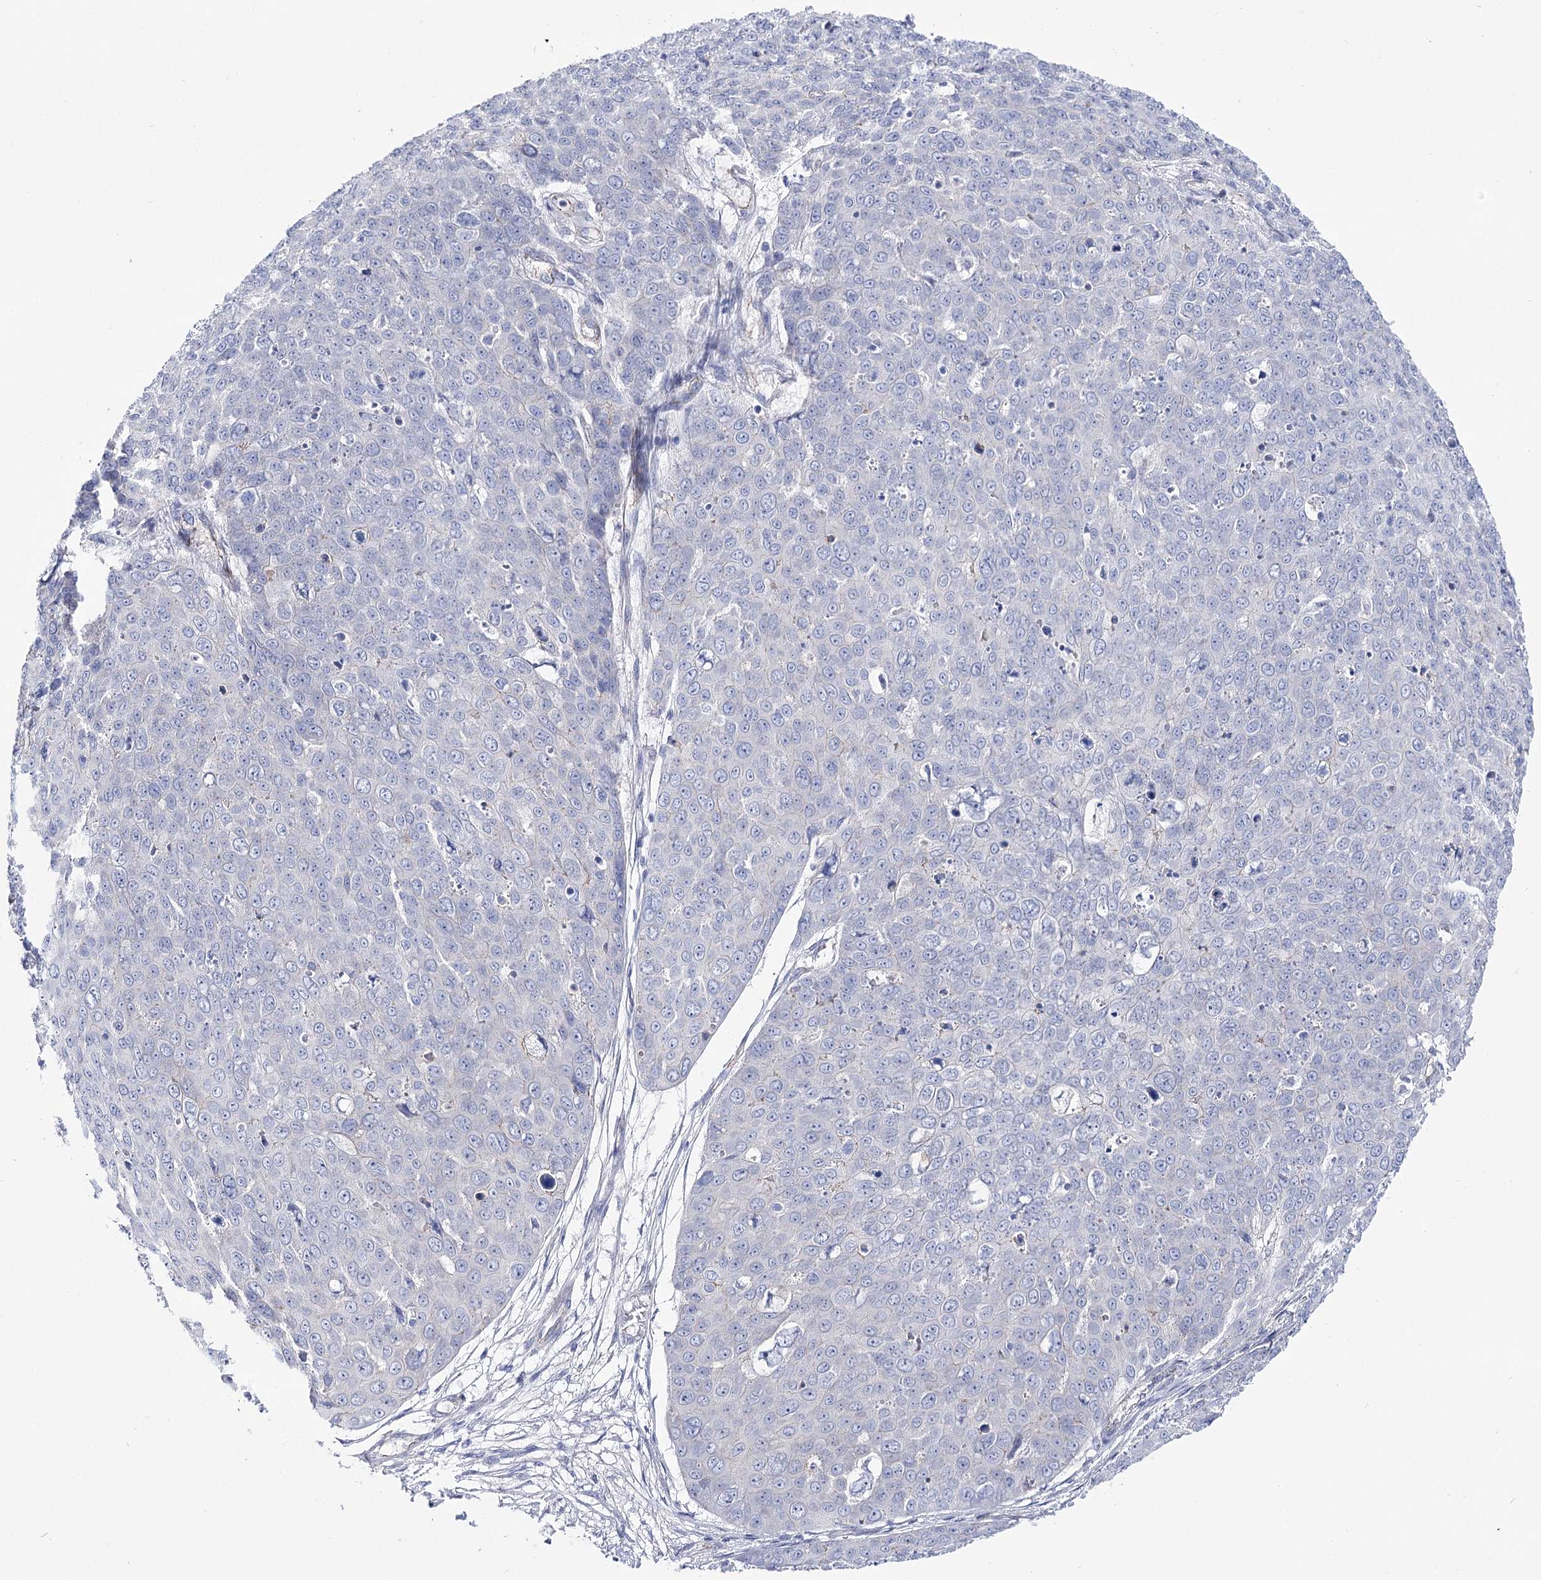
{"staining": {"intensity": "negative", "quantity": "none", "location": "none"}, "tissue": "skin cancer", "cell_type": "Tumor cells", "image_type": "cancer", "snomed": [{"axis": "morphology", "description": "Squamous cell carcinoma, NOS"}, {"axis": "topography", "description": "Skin"}], "caption": "IHC of human skin cancer (squamous cell carcinoma) exhibits no positivity in tumor cells.", "gene": "NRAP", "patient": {"sex": "male", "age": 71}}